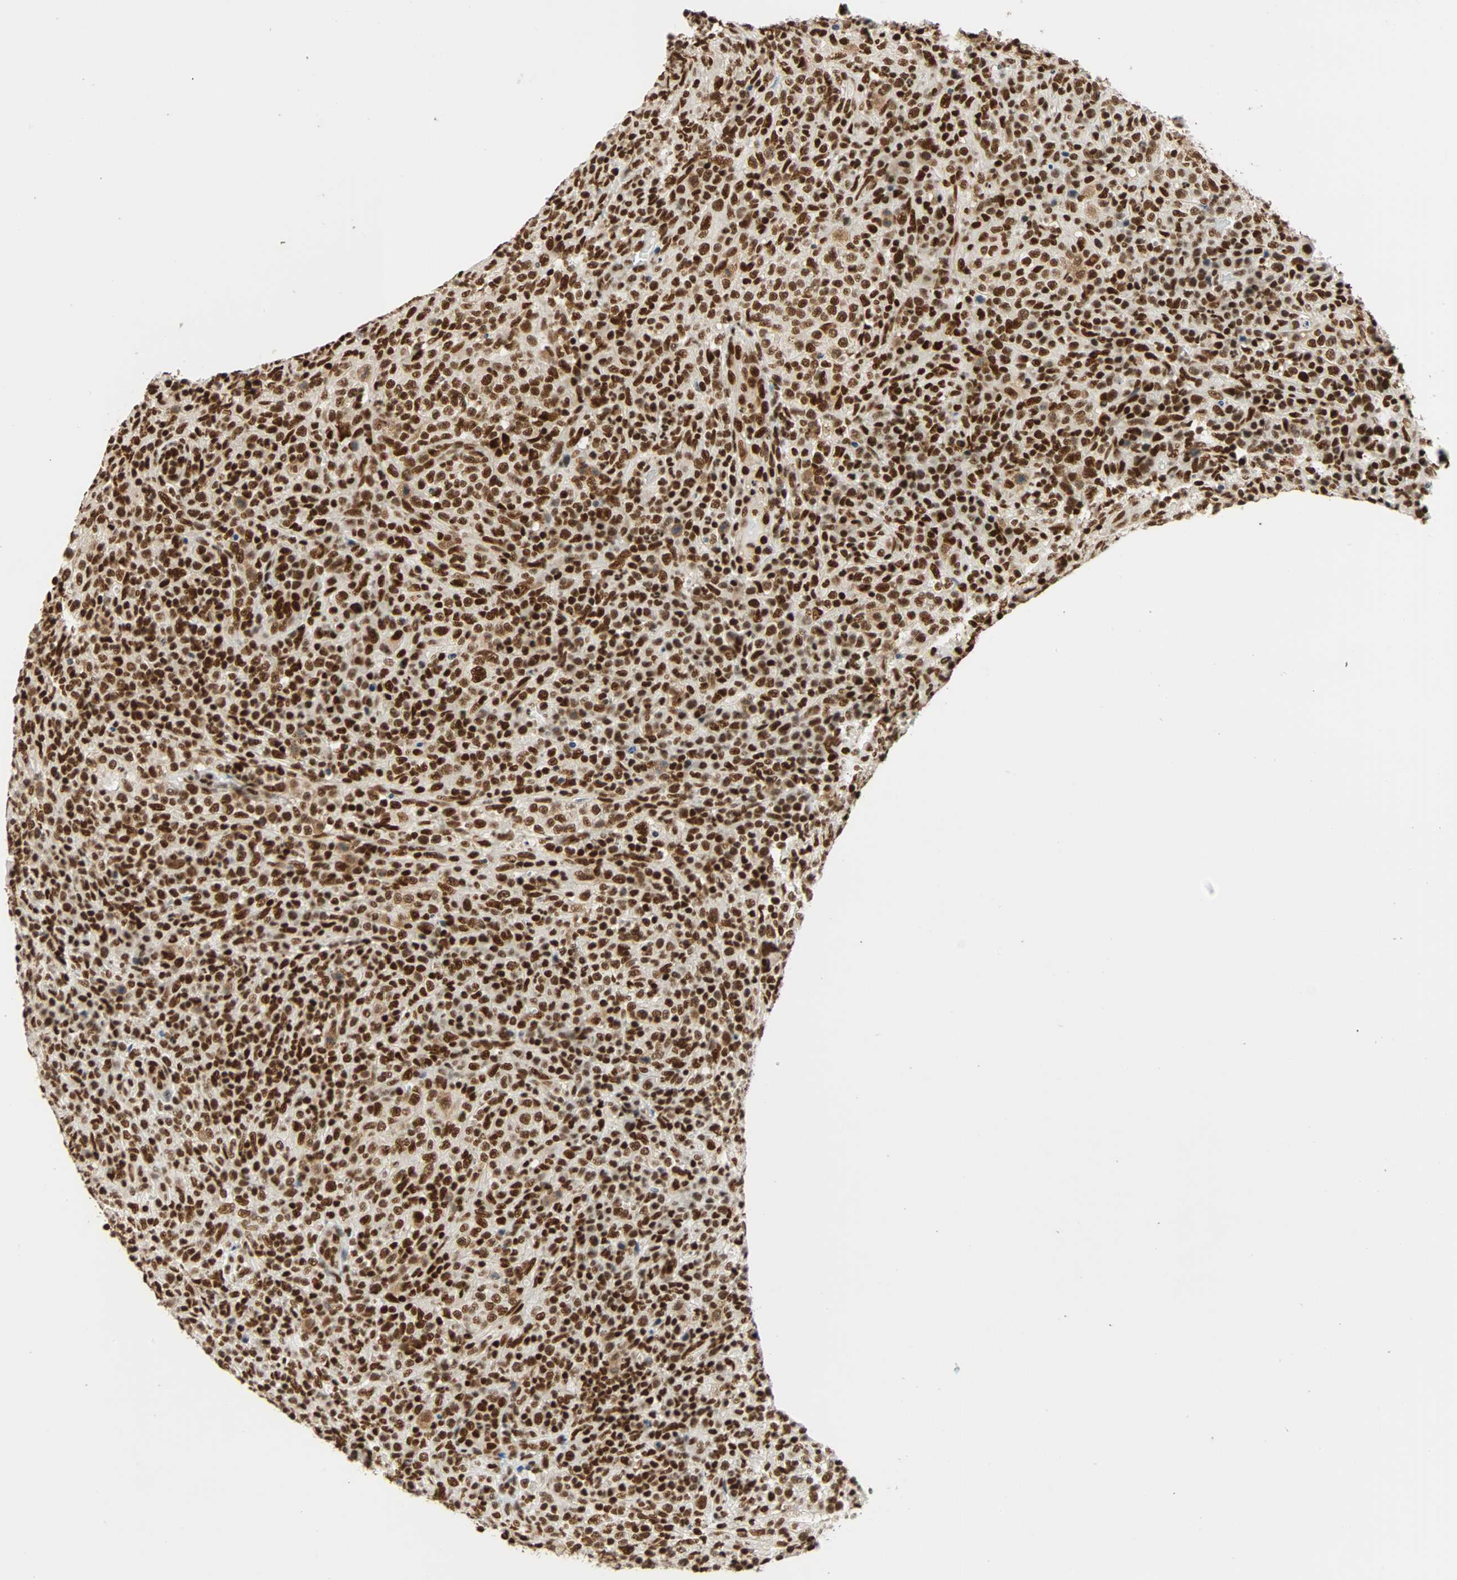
{"staining": {"intensity": "strong", "quantity": ">75%", "location": "nuclear"}, "tissue": "lymphoma", "cell_type": "Tumor cells", "image_type": "cancer", "snomed": [{"axis": "morphology", "description": "Malignant lymphoma, non-Hodgkin's type, High grade"}, {"axis": "topography", "description": "Lymph node"}], "caption": "Immunohistochemistry (IHC) staining of high-grade malignant lymphoma, non-Hodgkin's type, which displays high levels of strong nuclear staining in about >75% of tumor cells indicating strong nuclear protein expression. The staining was performed using DAB (3,3'-diaminobenzidine) (brown) for protein detection and nuclei were counterstained in hematoxylin (blue).", "gene": "CDK12", "patient": {"sex": "female", "age": 76}}